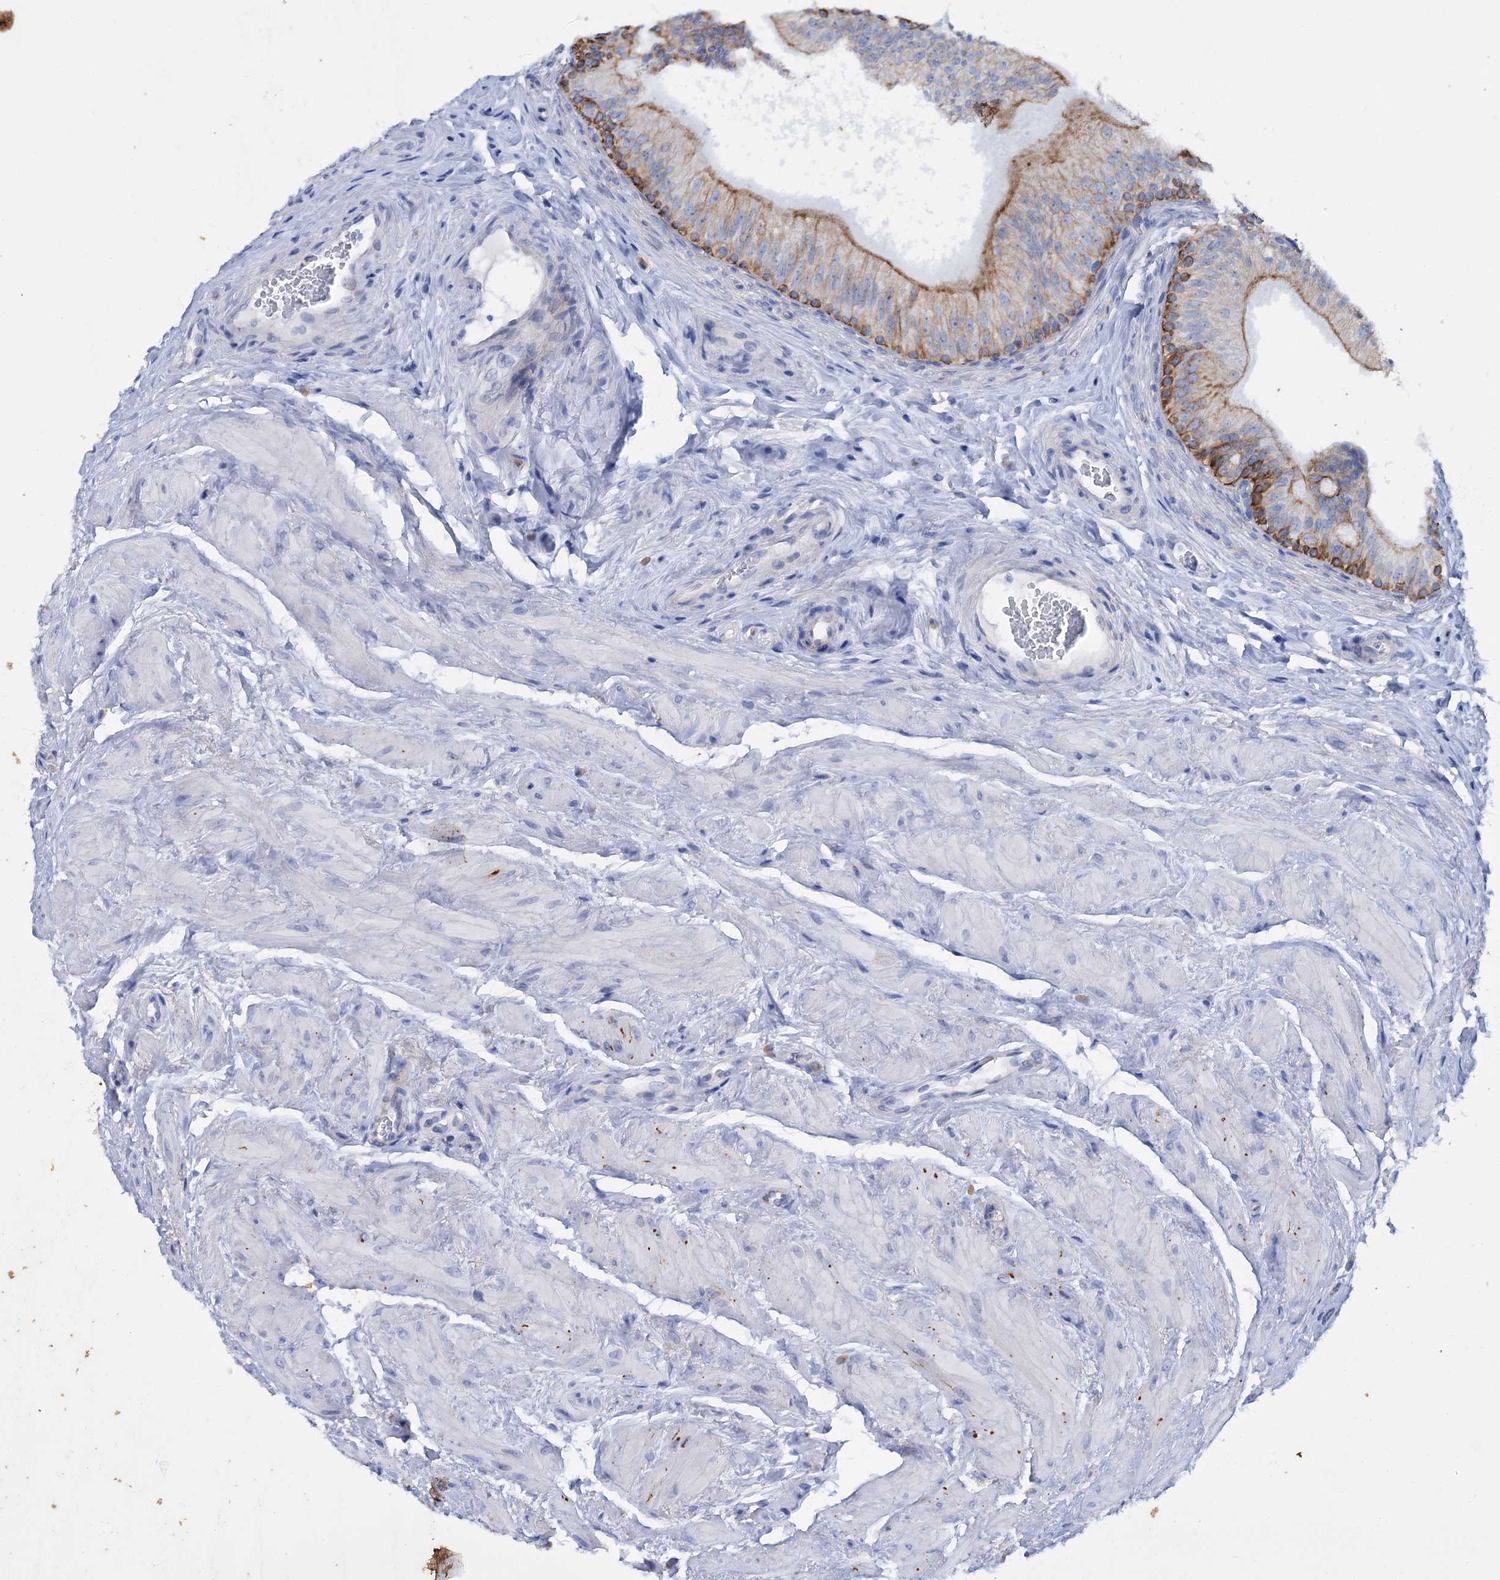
{"staining": {"intensity": "moderate", "quantity": "<25%", "location": "cytoplasmic/membranous"}, "tissue": "epididymis", "cell_type": "Glandular cells", "image_type": "normal", "snomed": [{"axis": "morphology", "description": "Normal tissue, NOS"}, {"axis": "topography", "description": "Epididymis"}], "caption": "An immunohistochemistry (IHC) image of unremarkable tissue is shown. Protein staining in brown labels moderate cytoplasmic/membranous positivity in epididymis within glandular cells. The staining was performed using DAB (3,3'-diaminobenzidine) to visualize the protein expression in brown, while the nuclei were stained in blue with hematoxylin (Magnification: 20x).", "gene": "FAAP20", "patient": {"sex": "male", "age": 46}}